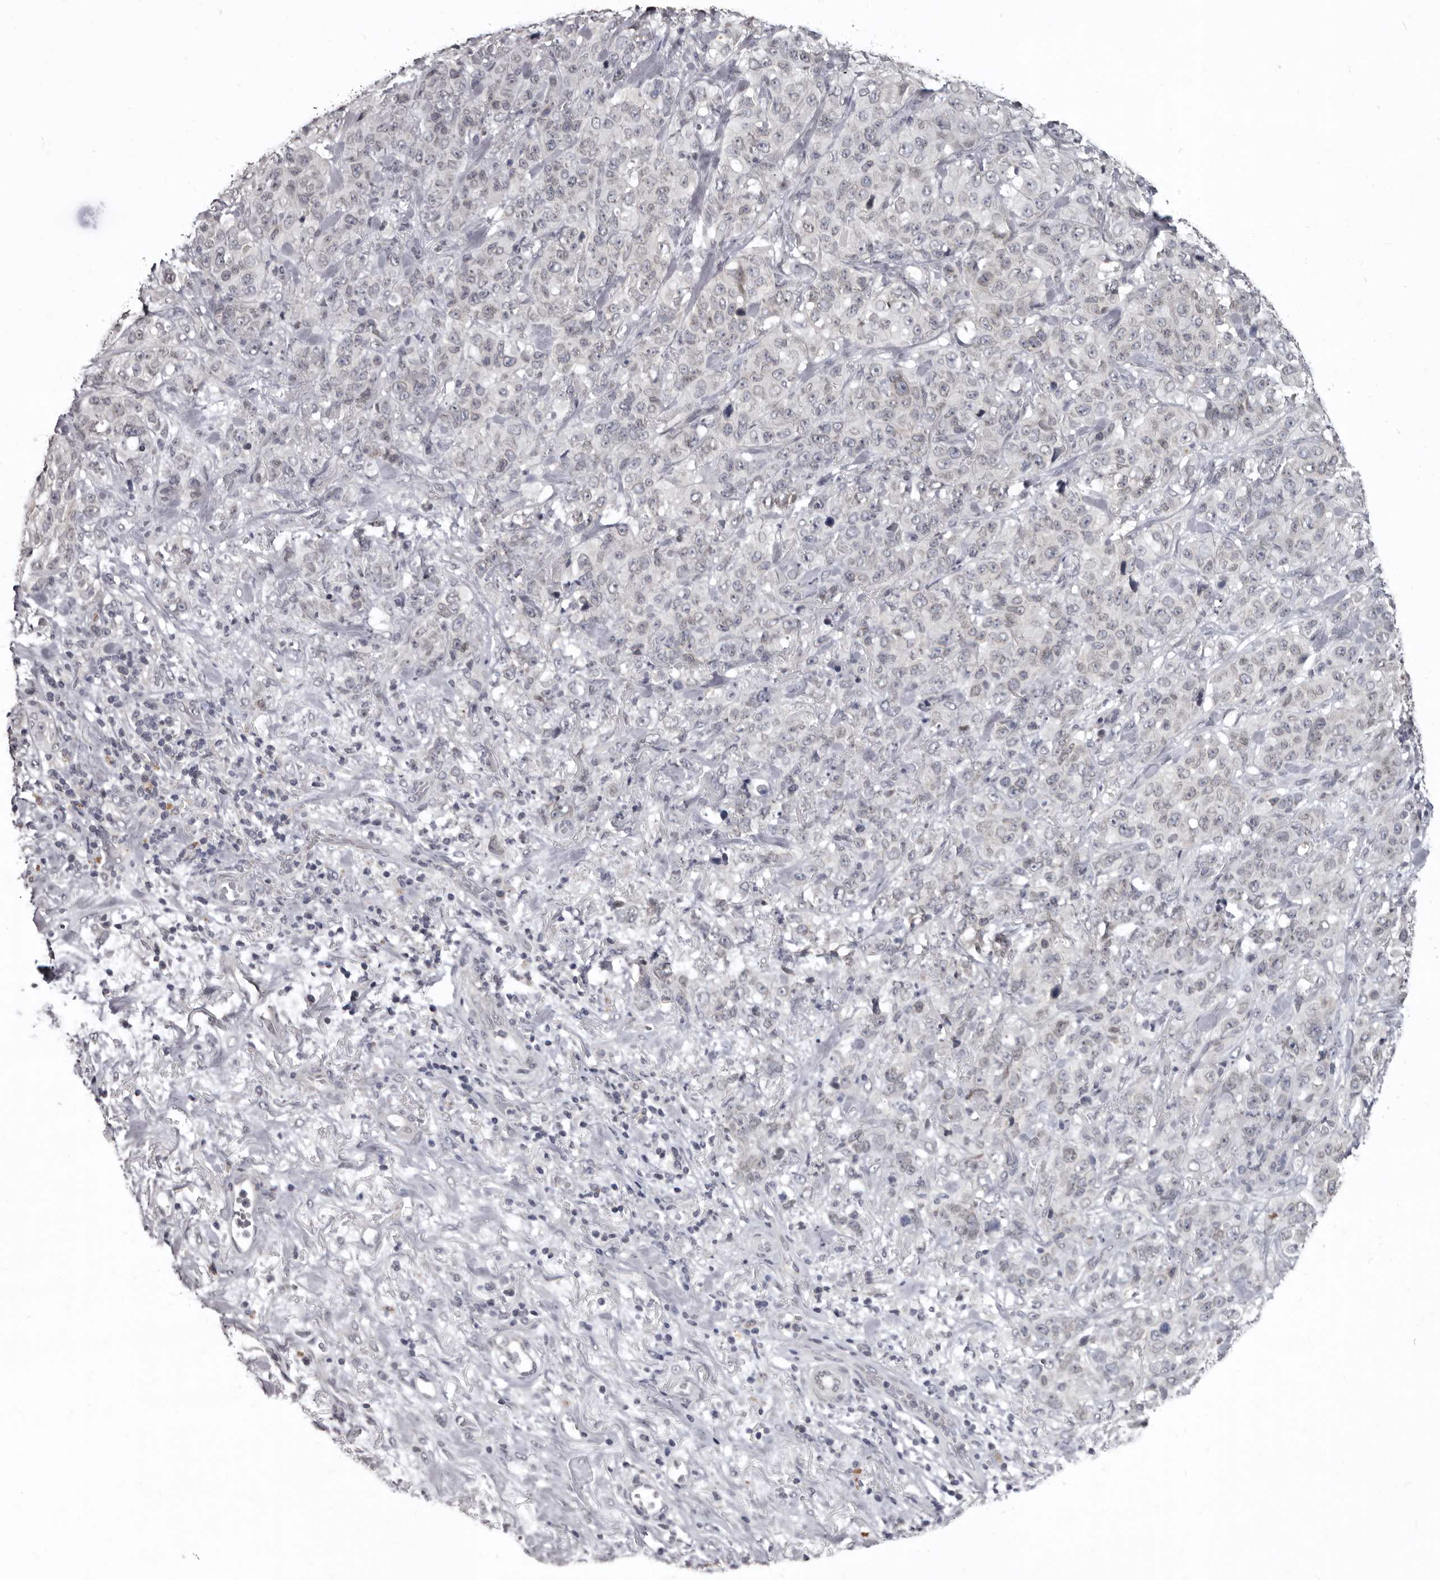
{"staining": {"intensity": "negative", "quantity": "none", "location": "none"}, "tissue": "stomach cancer", "cell_type": "Tumor cells", "image_type": "cancer", "snomed": [{"axis": "morphology", "description": "Adenocarcinoma, NOS"}, {"axis": "topography", "description": "Stomach"}], "caption": "Stomach cancer (adenocarcinoma) was stained to show a protein in brown. There is no significant staining in tumor cells. (Stains: DAB (3,3'-diaminobenzidine) IHC with hematoxylin counter stain, Microscopy: brightfield microscopy at high magnification).", "gene": "SULT1E1", "patient": {"sex": "male", "age": 48}}